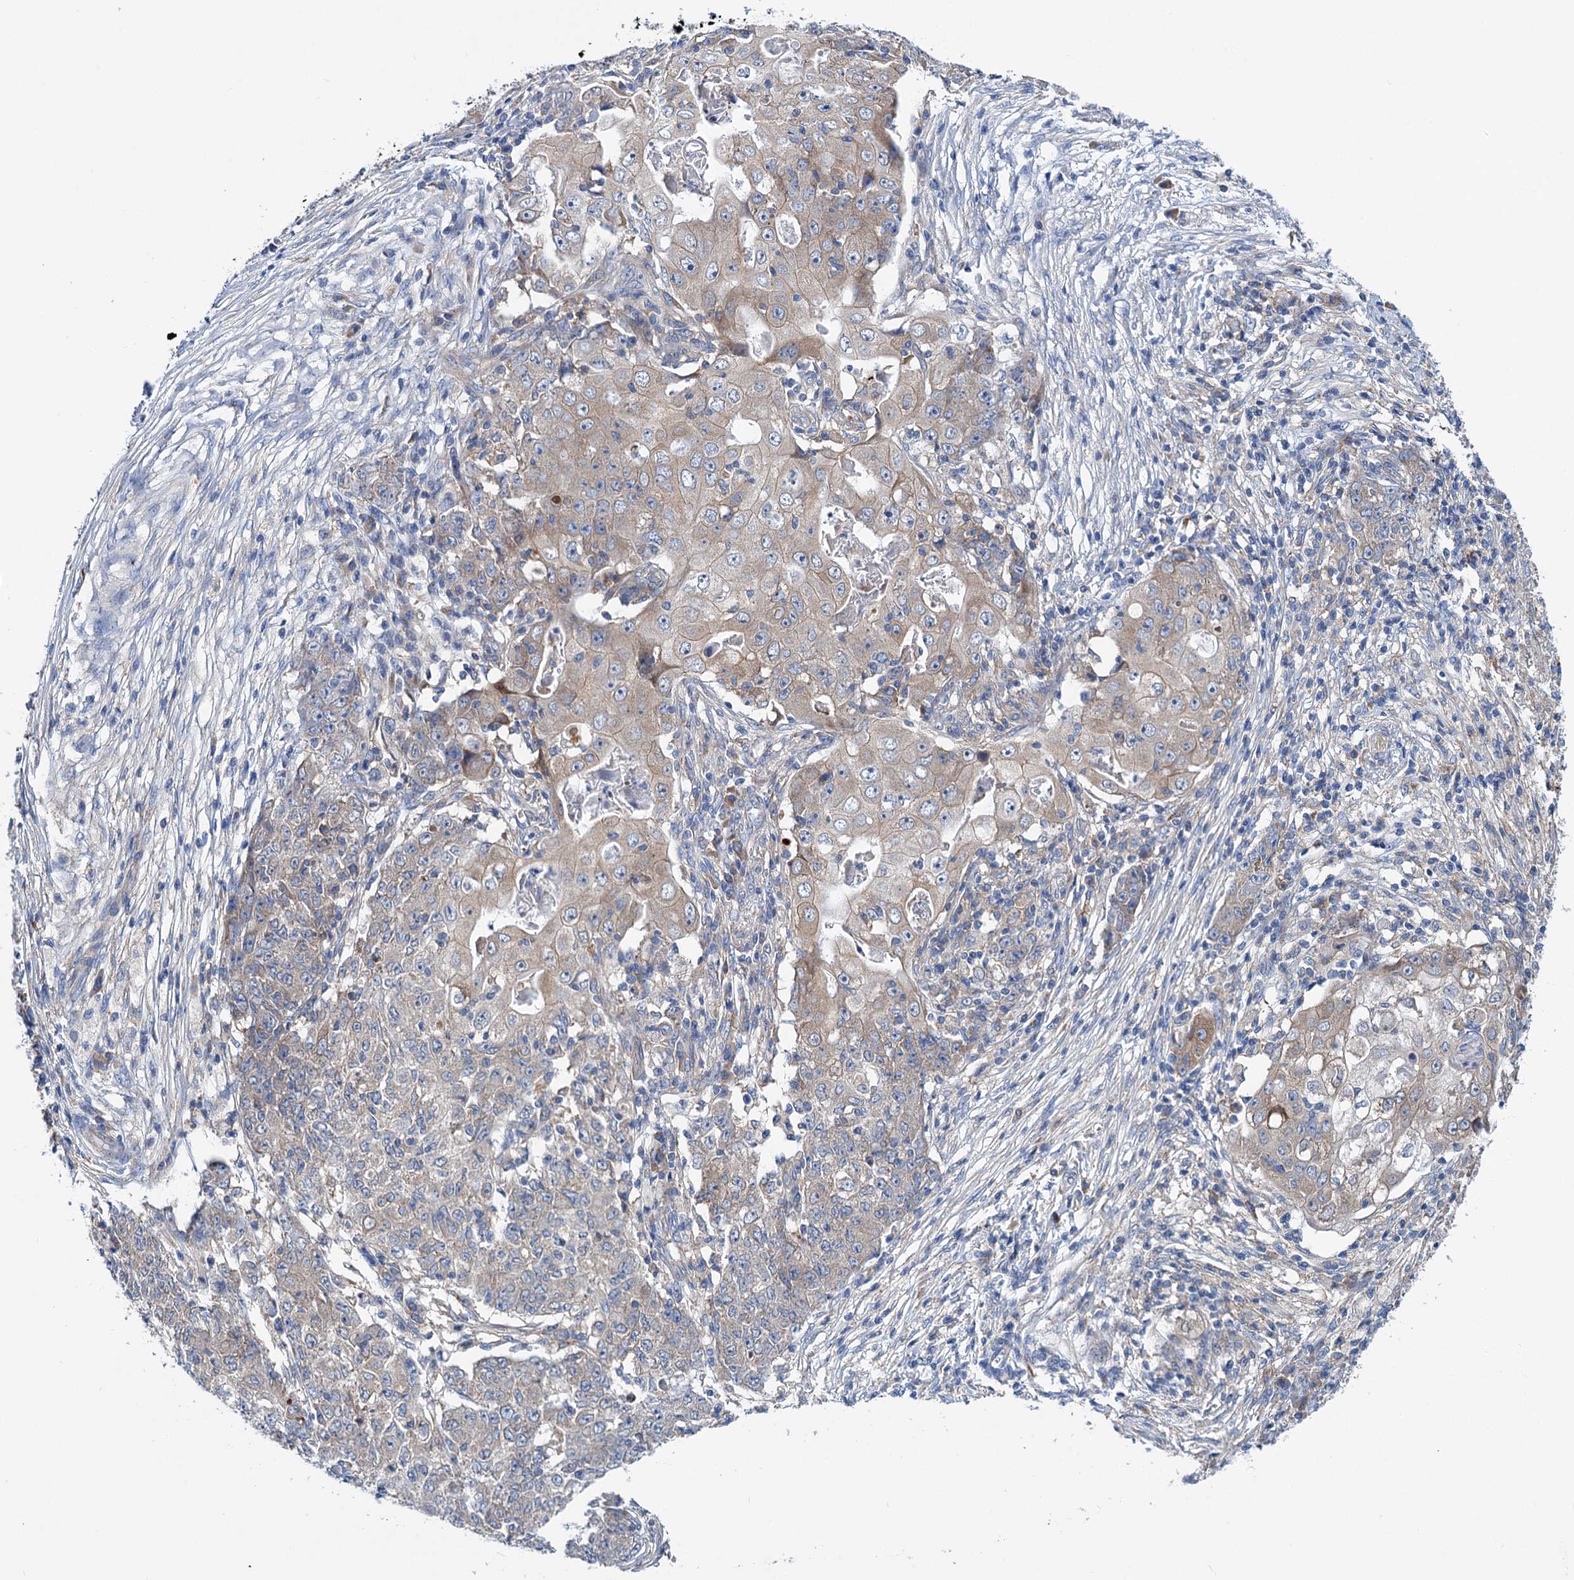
{"staining": {"intensity": "weak", "quantity": "<25%", "location": "cytoplasmic/membranous"}, "tissue": "ovarian cancer", "cell_type": "Tumor cells", "image_type": "cancer", "snomed": [{"axis": "morphology", "description": "Carcinoma, endometroid"}, {"axis": "topography", "description": "Ovary"}], "caption": "A high-resolution image shows IHC staining of ovarian cancer (endometroid carcinoma), which reveals no significant positivity in tumor cells.", "gene": "TRIM55", "patient": {"sex": "female", "age": 42}}